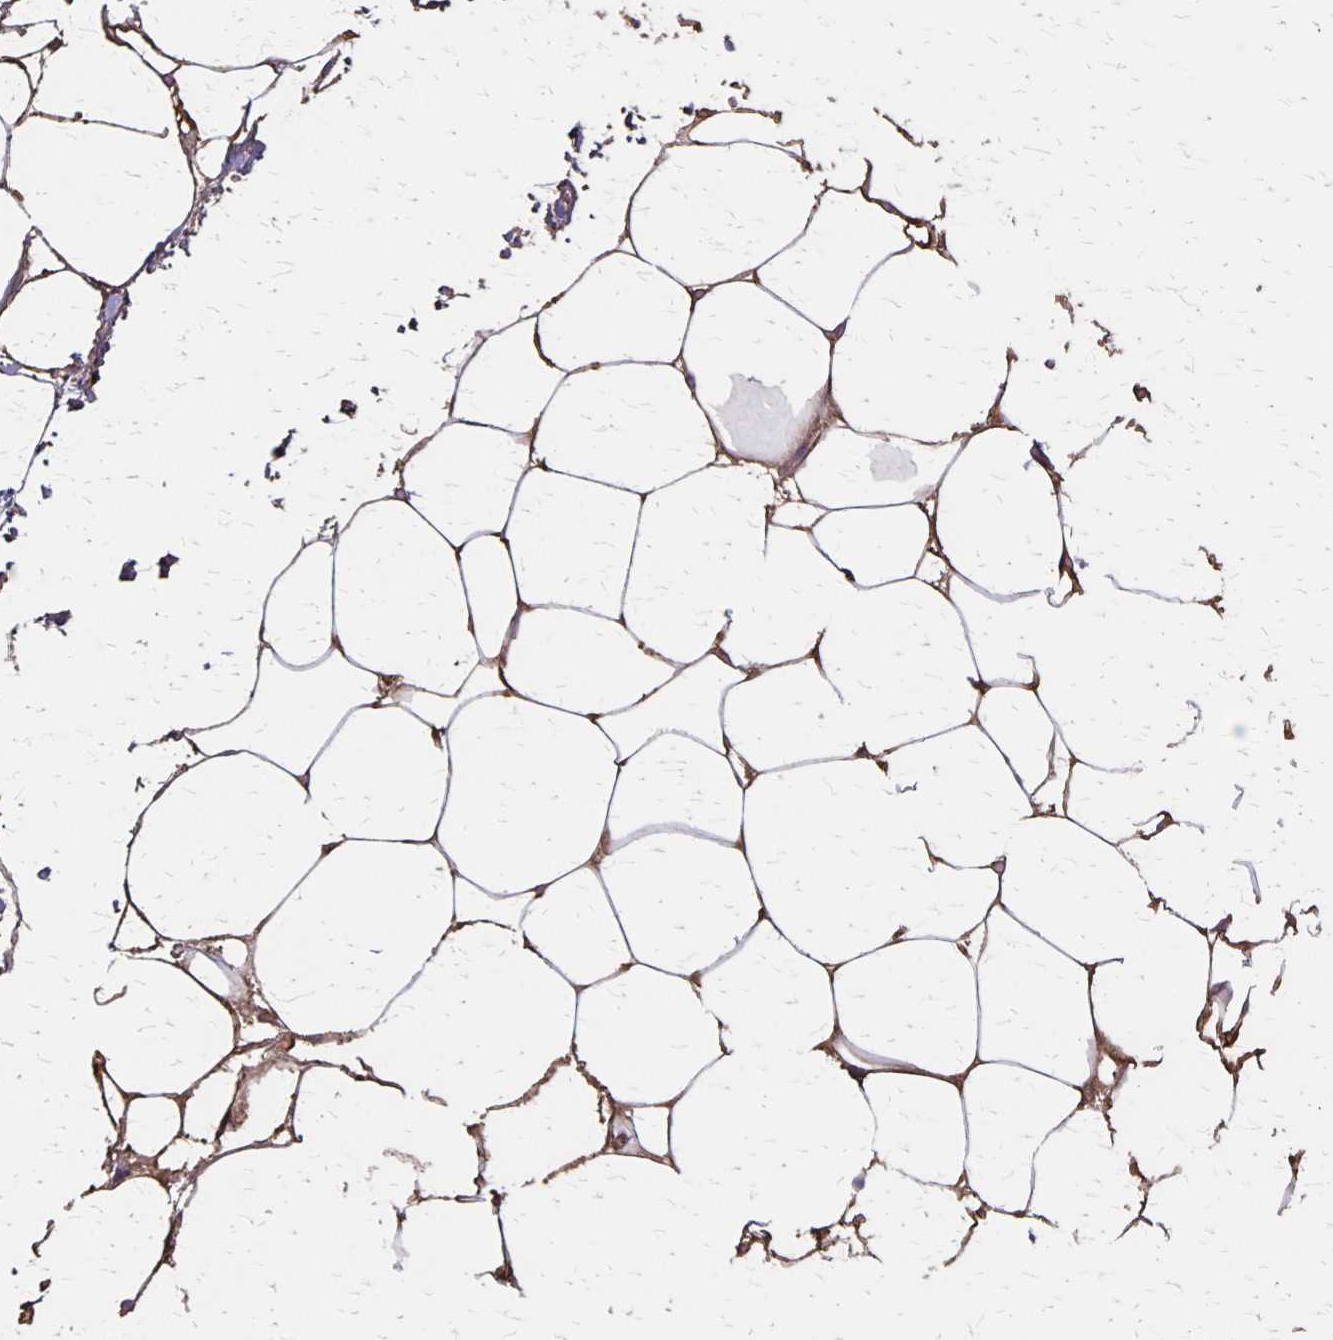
{"staining": {"intensity": "moderate", "quantity": ">75%", "location": "cytoplasmic/membranous"}, "tissue": "adipose tissue", "cell_type": "Adipocytes", "image_type": "normal", "snomed": [{"axis": "morphology", "description": "Normal tissue, NOS"}, {"axis": "topography", "description": "Adipose tissue"}, {"axis": "topography", "description": "Vascular tissue"}, {"axis": "topography", "description": "Rectum"}, {"axis": "topography", "description": "Peripheral nerve tissue"}], "caption": "Human adipose tissue stained for a protein (brown) exhibits moderate cytoplasmic/membranous positive positivity in approximately >75% of adipocytes.", "gene": "PROM2", "patient": {"sex": "female", "age": 69}}